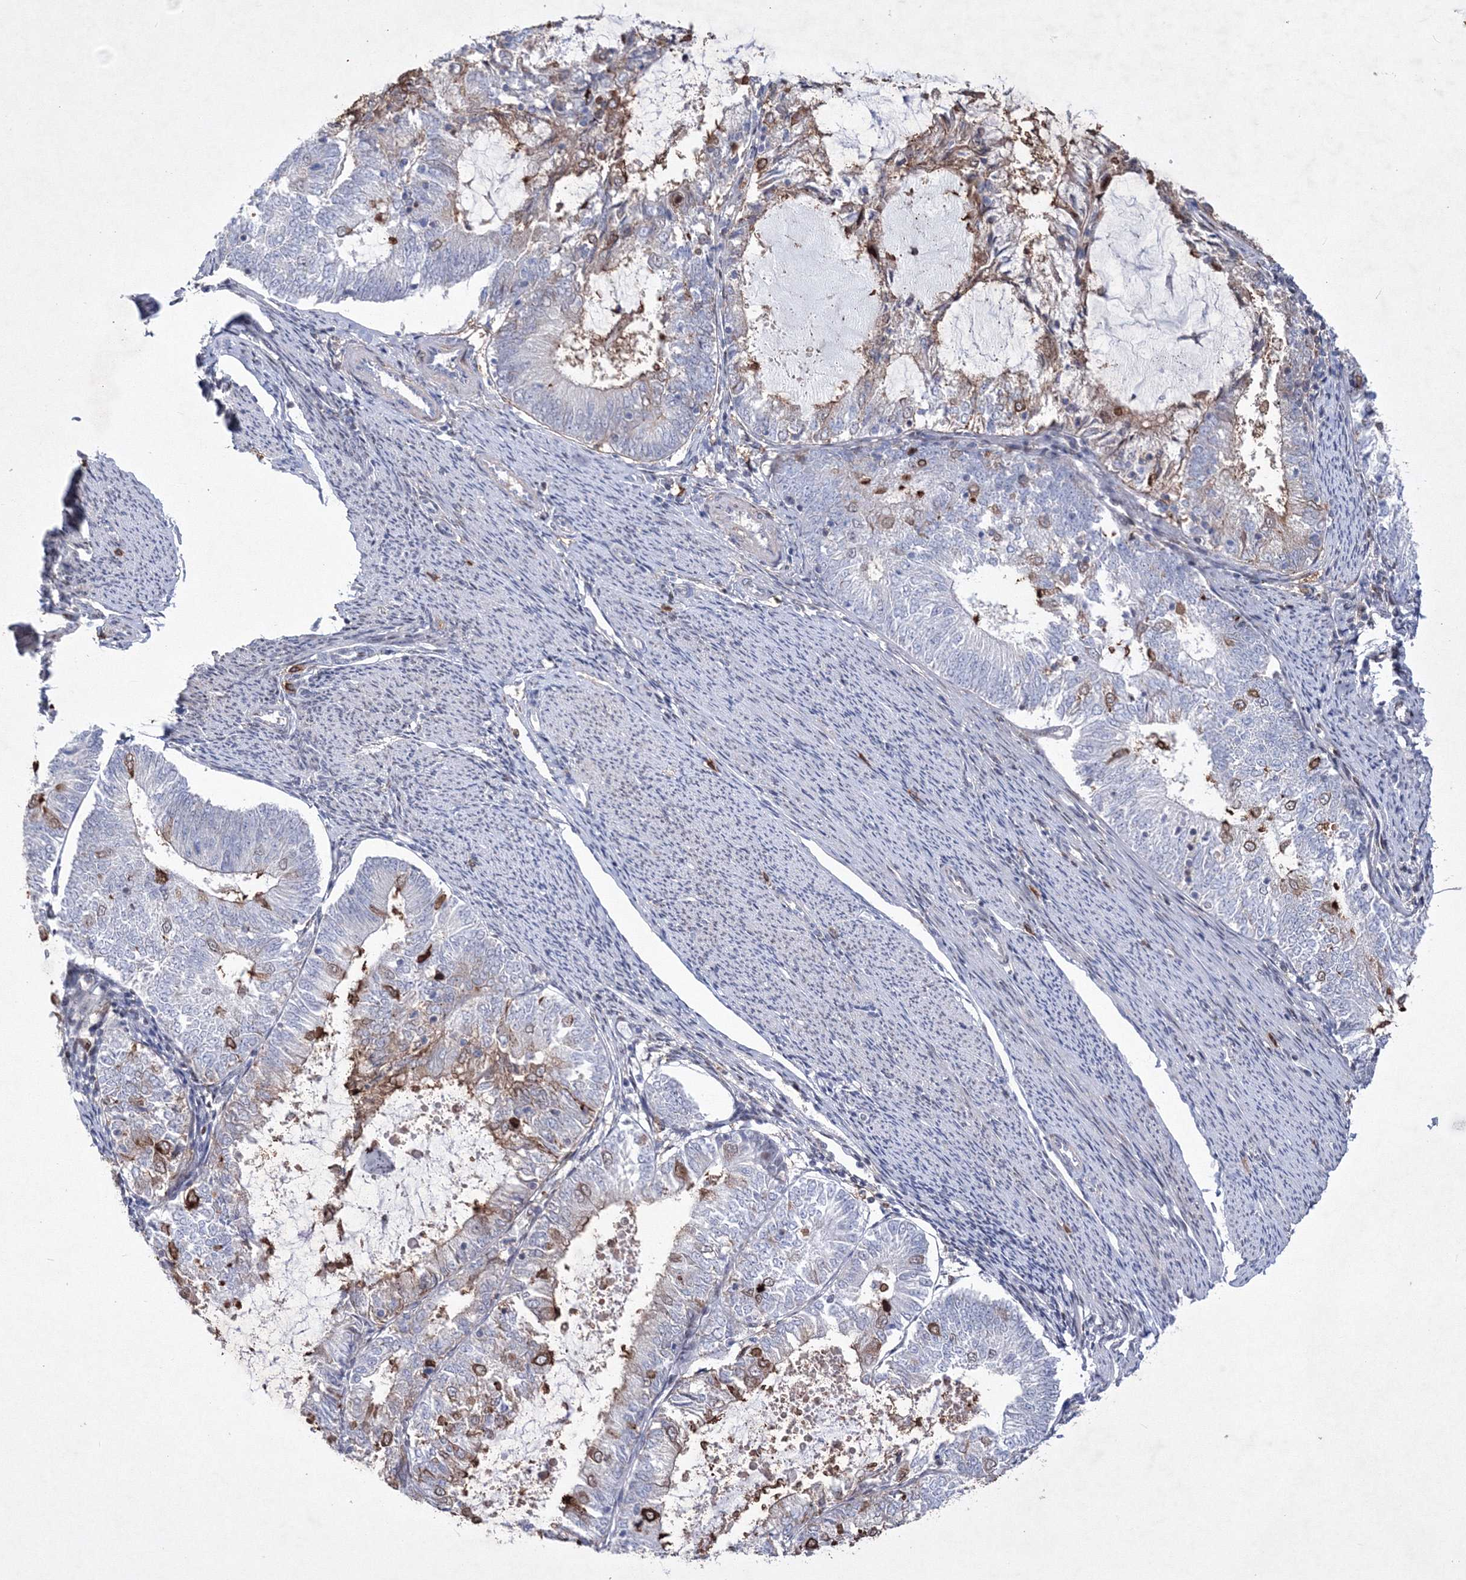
{"staining": {"intensity": "moderate", "quantity": "<25%", "location": "cytoplasmic/membranous,nuclear"}, "tissue": "endometrial cancer", "cell_type": "Tumor cells", "image_type": "cancer", "snomed": [{"axis": "morphology", "description": "Adenocarcinoma, NOS"}, {"axis": "topography", "description": "Endometrium"}], "caption": "Tumor cells show low levels of moderate cytoplasmic/membranous and nuclear staining in approximately <25% of cells in human endometrial cancer (adenocarcinoma). (DAB (3,3'-diaminobenzidine) = brown stain, brightfield microscopy at high magnification).", "gene": "RNPEPL1", "patient": {"sex": "female", "age": 57}}